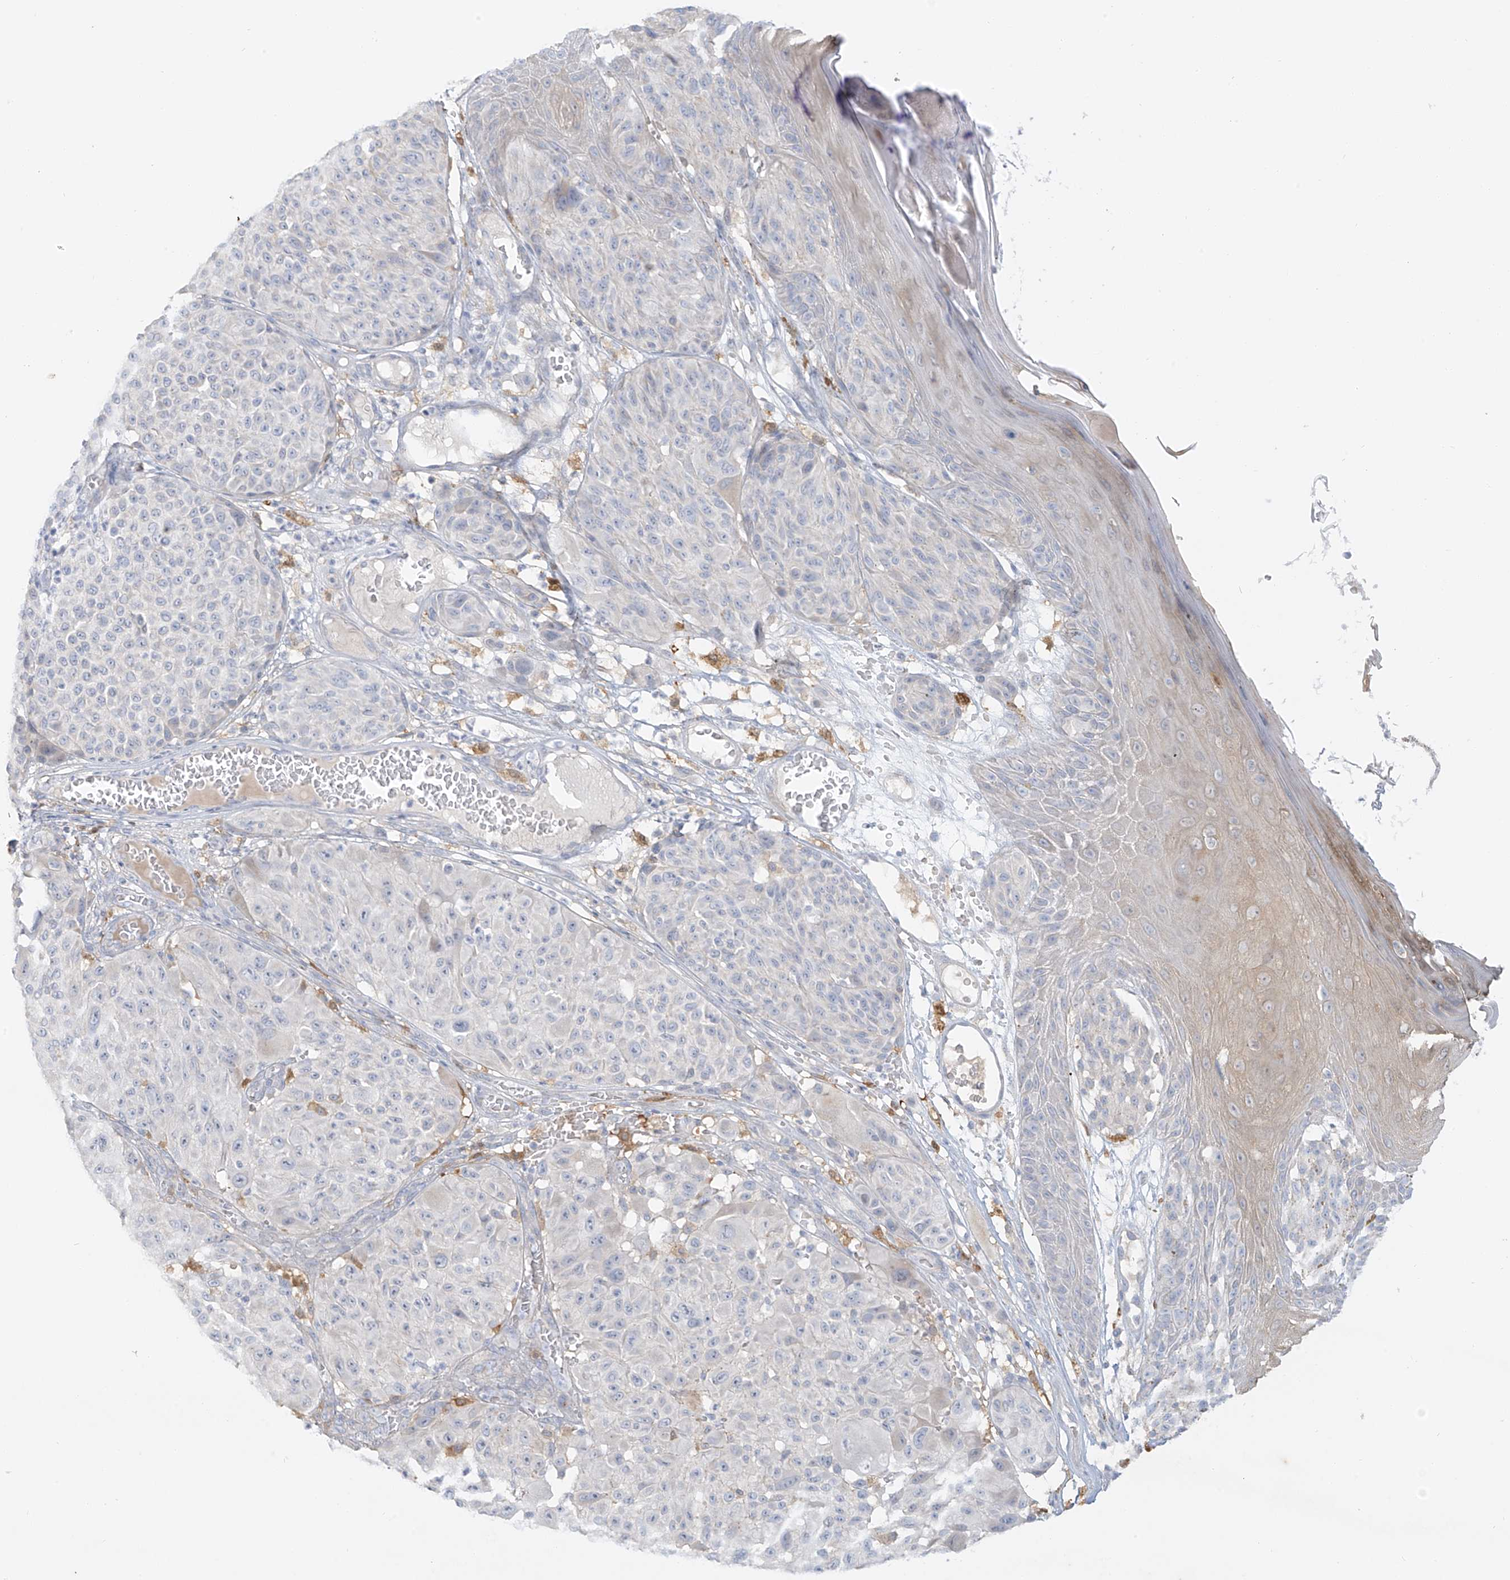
{"staining": {"intensity": "negative", "quantity": "none", "location": "none"}, "tissue": "melanoma", "cell_type": "Tumor cells", "image_type": "cancer", "snomed": [{"axis": "morphology", "description": "Malignant melanoma, NOS"}, {"axis": "topography", "description": "Skin"}], "caption": "This photomicrograph is of malignant melanoma stained with IHC to label a protein in brown with the nuclei are counter-stained blue. There is no positivity in tumor cells.", "gene": "UPK1B", "patient": {"sex": "male", "age": 83}}